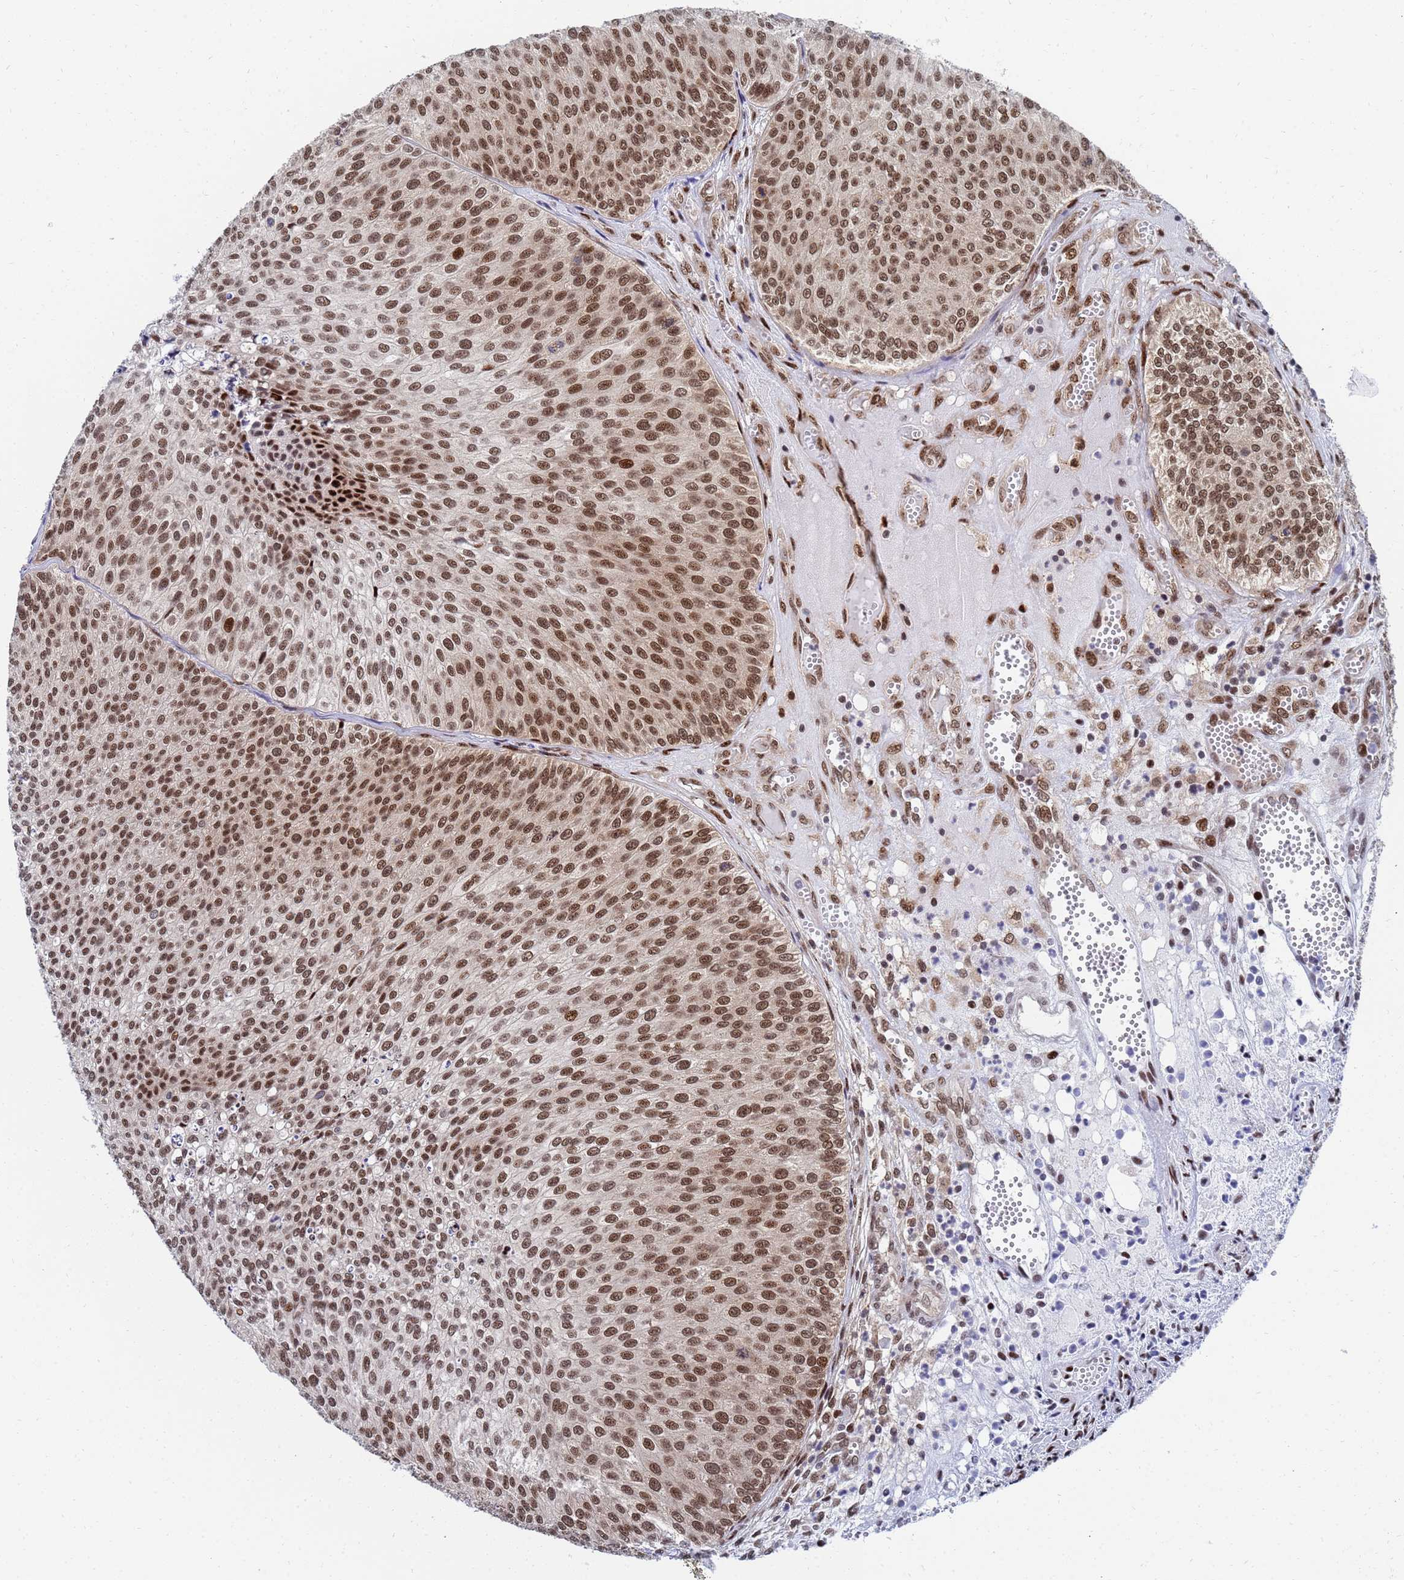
{"staining": {"intensity": "strong", "quantity": ">75%", "location": "nuclear"}, "tissue": "urothelial cancer", "cell_type": "Tumor cells", "image_type": "cancer", "snomed": [{"axis": "morphology", "description": "Urothelial carcinoma, Low grade"}, {"axis": "topography", "description": "Urinary bladder"}], "caption": "Human low-grade urothelial carcinoma stained with a protein marker reveals strong staining in tumor cells.", "gene": "AP5Z1", "patient": {"sex": "male", "age": 84}}